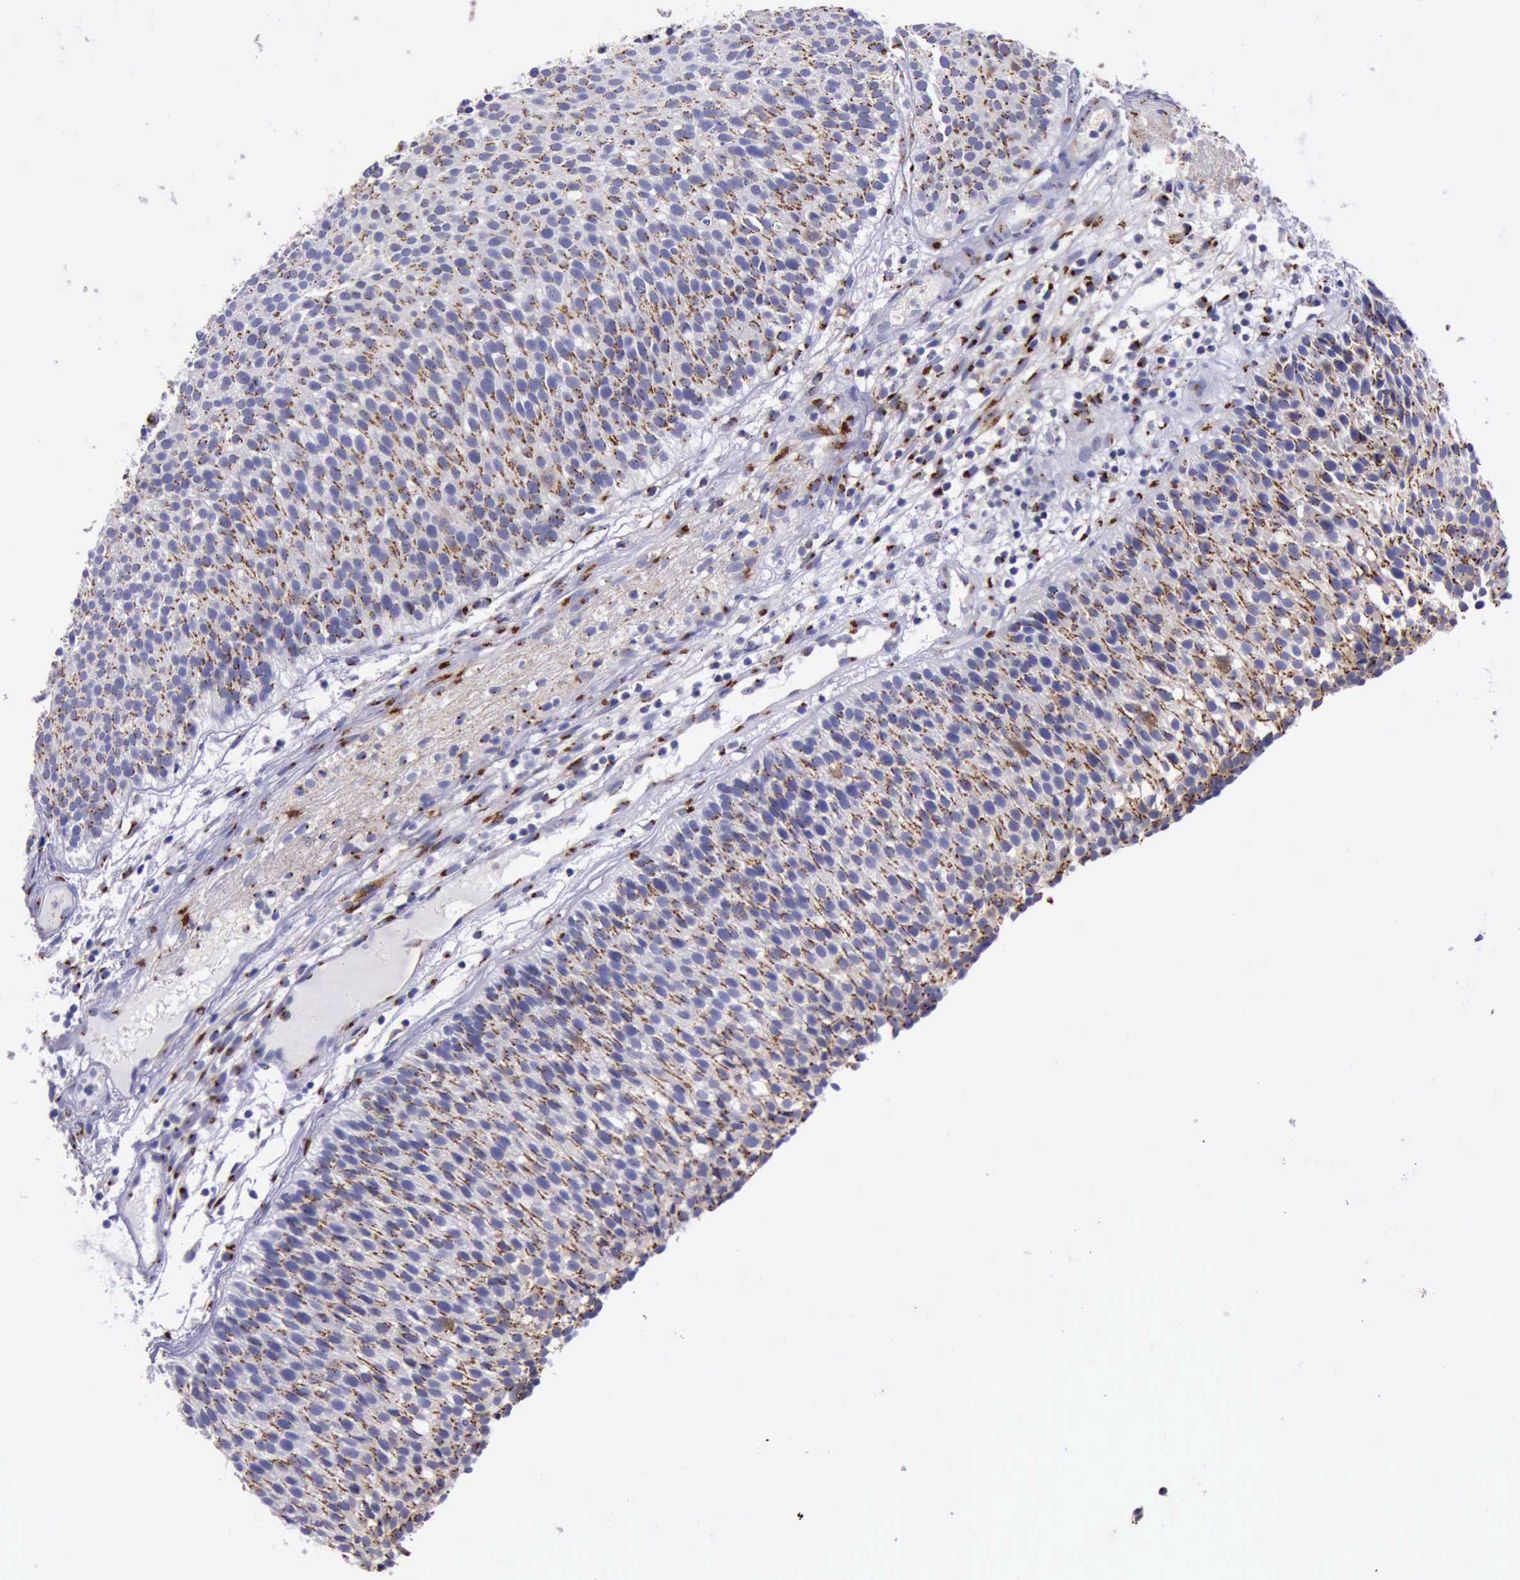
{"staining": {"intensity": "strong", "quantity": ">75%", "location": "cytoplasmic/membranous"}, "tissue": "urothelial cancer", "cell_type": "Tumor cells", "image_type": "cancer", "snomed": [{"axis": "morphology", "description": "Urothelial carcinoma, Low grade"}, {"axis": "topography", "description": "Urinary bladder"}], "caption": "The micrograph displays a brown stain indicating the presence of a protein in the cytoplasmic/membranous of tumor cells in urothelial cancer. The staining is performed using DAB brown chromogen to label protein expression. The nuclei are counter-stained blue using hematoxylin.", "gene": "GOLGA5", "patient": {"sex": "male", "age": 85}}